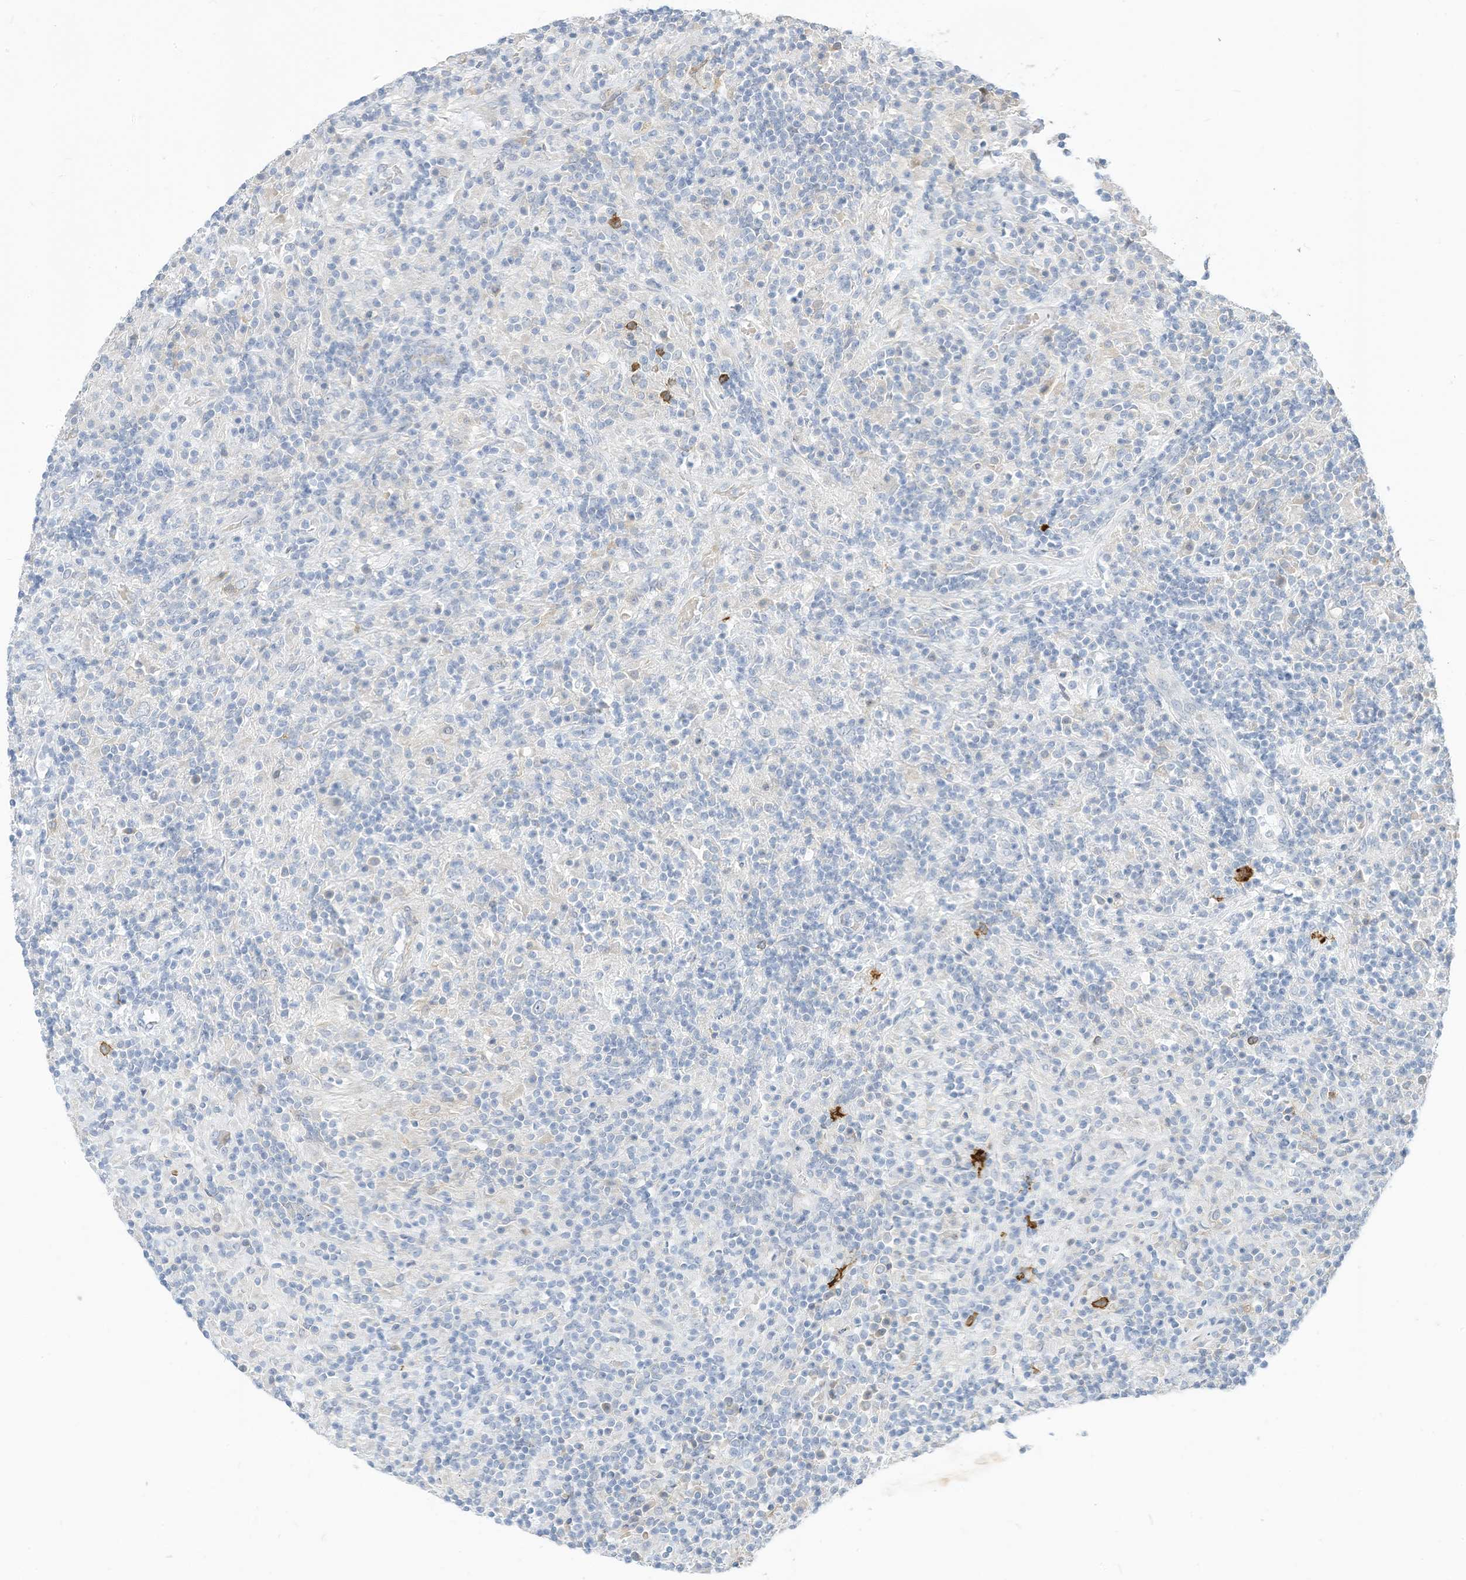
{"staining": {"intensity": "negative", "quantity": "none", "location": "none"}, "tissue": "lymphoma", "cell_type": "Tumor cells", "image_type": "cancer", "snomed": [{"axis": "morphology", "description": "Hodgkin's disease, NOS"}, {"axis": "topography", "description": "Lymph node"}], "caption": "IHC histopathology image of neoplastic tissue: lymphoma stained with DAB exhibits no significant protein positivity in tumor cells.", "gene": "ATP13A1", "patient": {"sex": "male", "age": 70}}